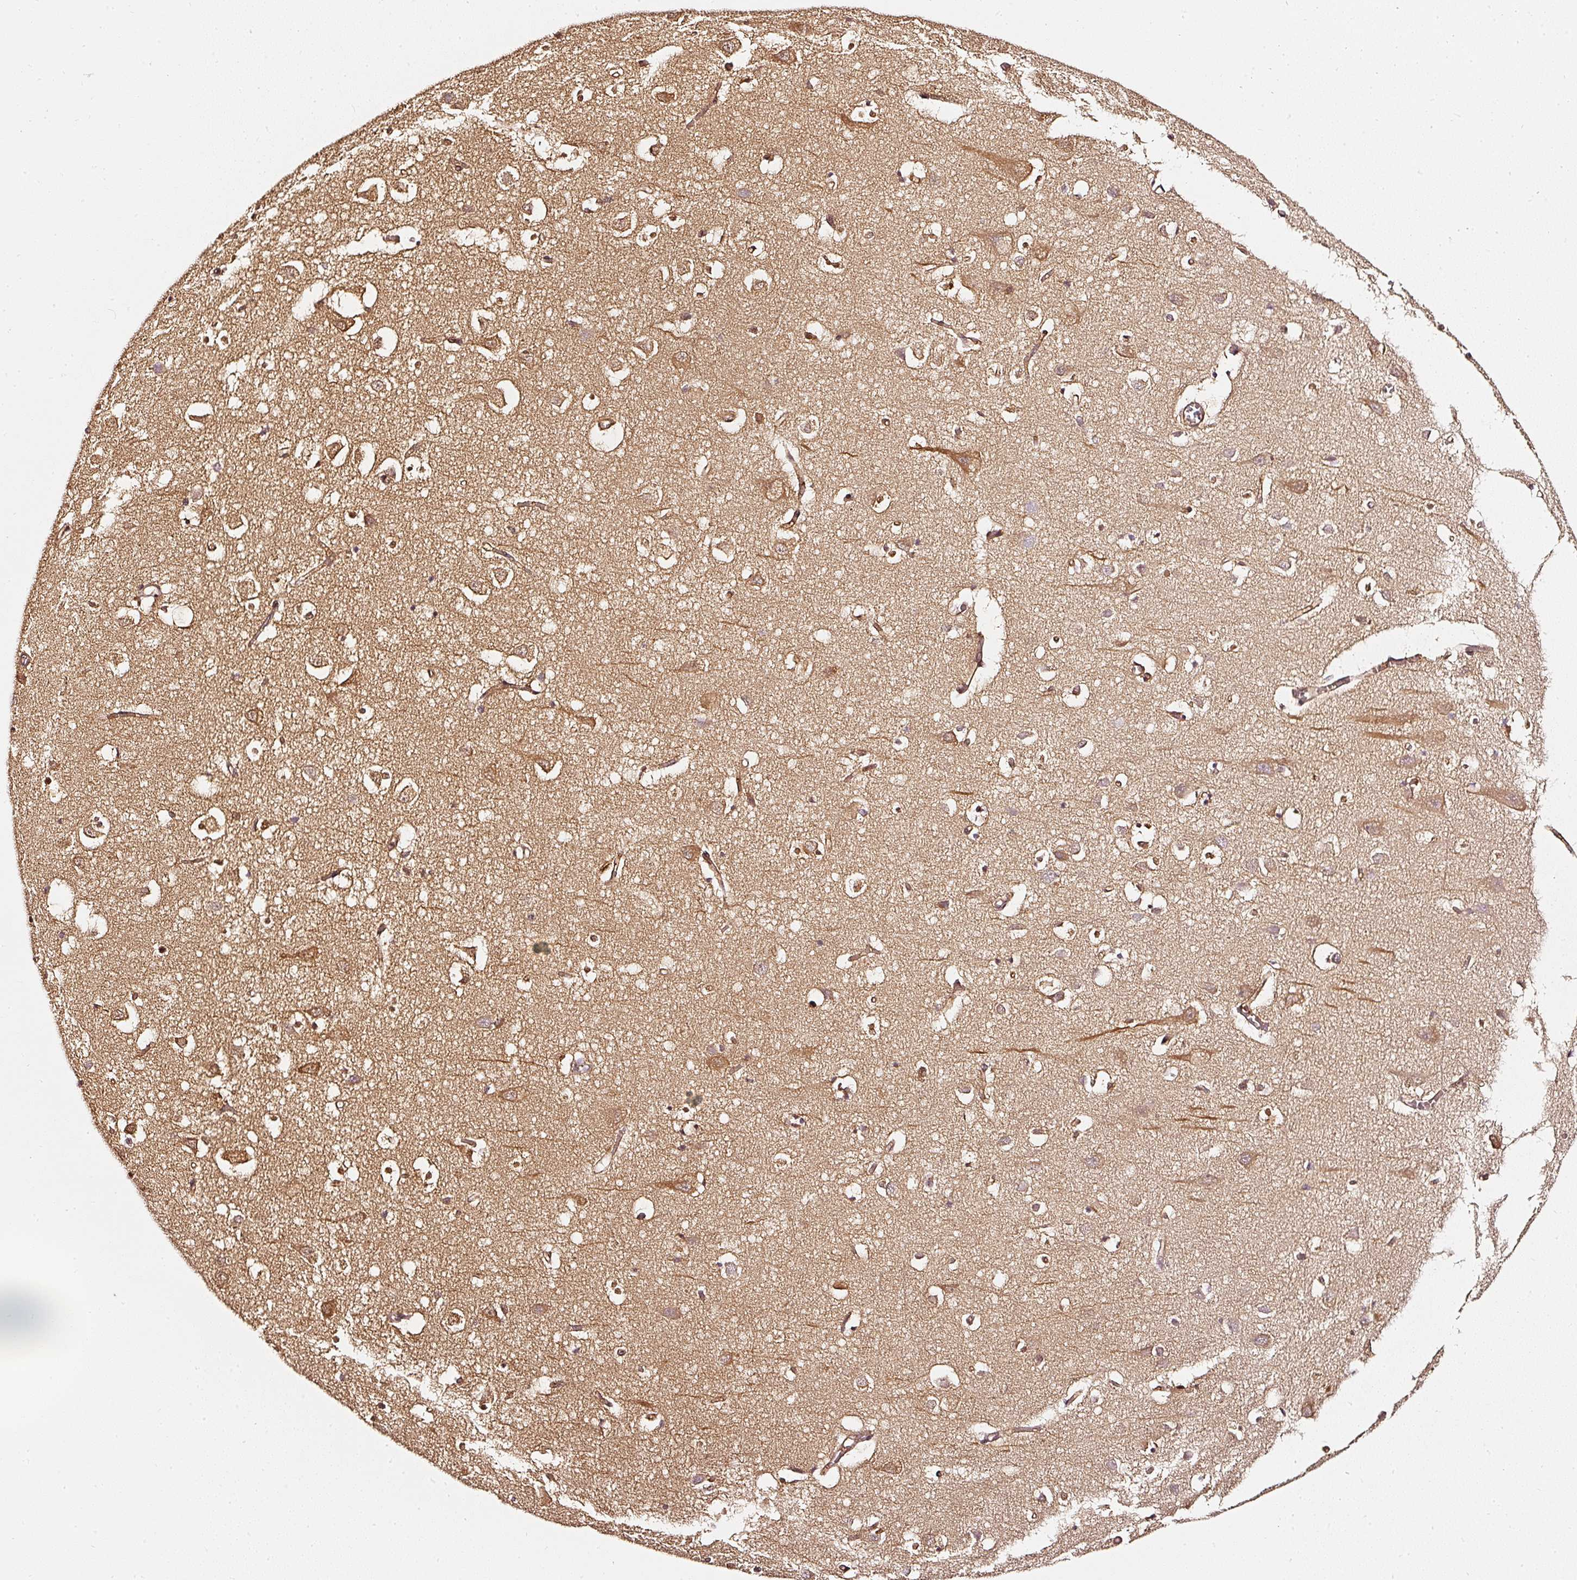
{"staining": {"intensity": "moderate", "quantity": ">75%", "location": "cytoplasmic/membranous"}, "tissue": "cerebral cortex", "cell_type": "Endothelial cells", "image_type": "normal", "snomed": [{"axis": "morphology", "description": "Normal tissue, NOS"}, {"axis": "topography", "description": "Cerebral cortex"}], "caption": "Protein staining displays moderate cytoplasmic/membranous positivity in about >75% of endothelial cells in benign cerebral cortex.", "gene": "ASMTL", "patient": {"sex": "male", "age": 70}}